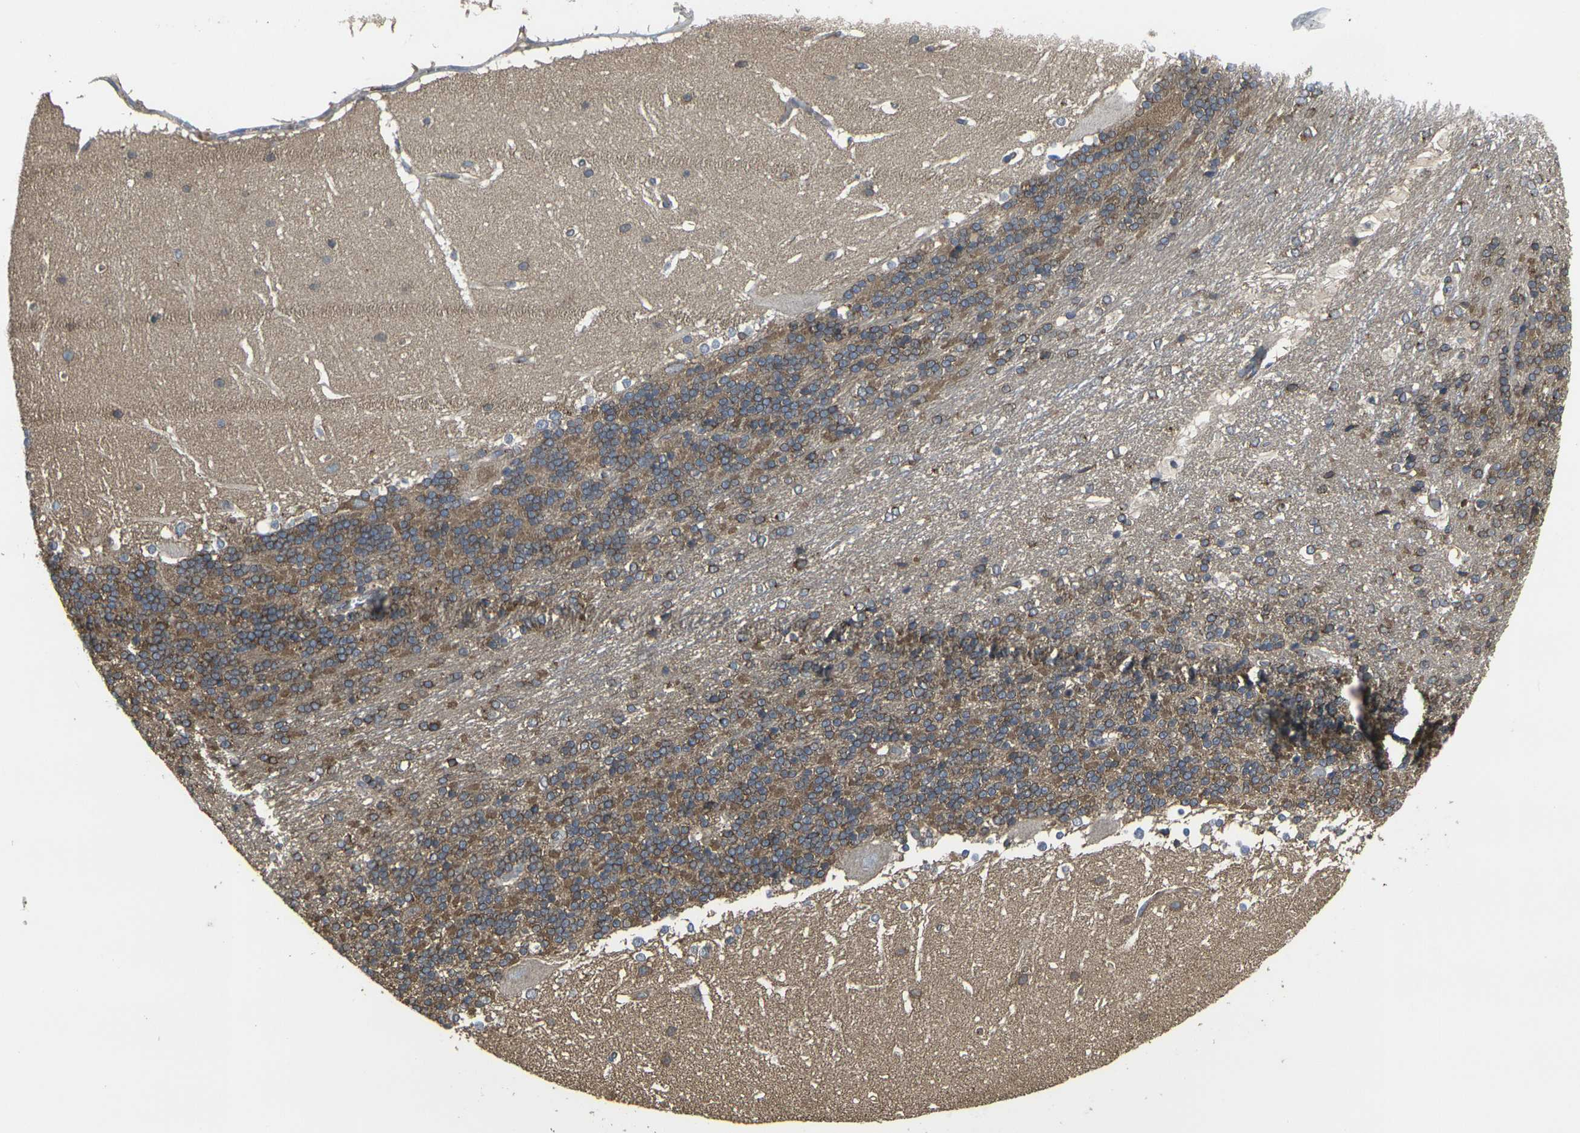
{"staining": {"intensity": "moderate", "quantity": ">75%", "location": "cytoplasmic/membranous"}, "tissue": "cerebellum", "cell_type": "Cells in granular layer", "image_type": "normal", "snomed": [{"axis": "morphology", "description": "Normal tissue, NOS"}, {"axis": "topography", "description": "Cerebellum"}], "caption": "Unremarkable cerebellum reveals moderate cytoplasmic/membranous expression in approximately >75% of cells in granular layer, visualized by immunohistochemistry. (Brightfield microscopy of DAB IHC at high magnification).", "gene": "PRKACB", "patient": {"sex": "female", "age": 19}}